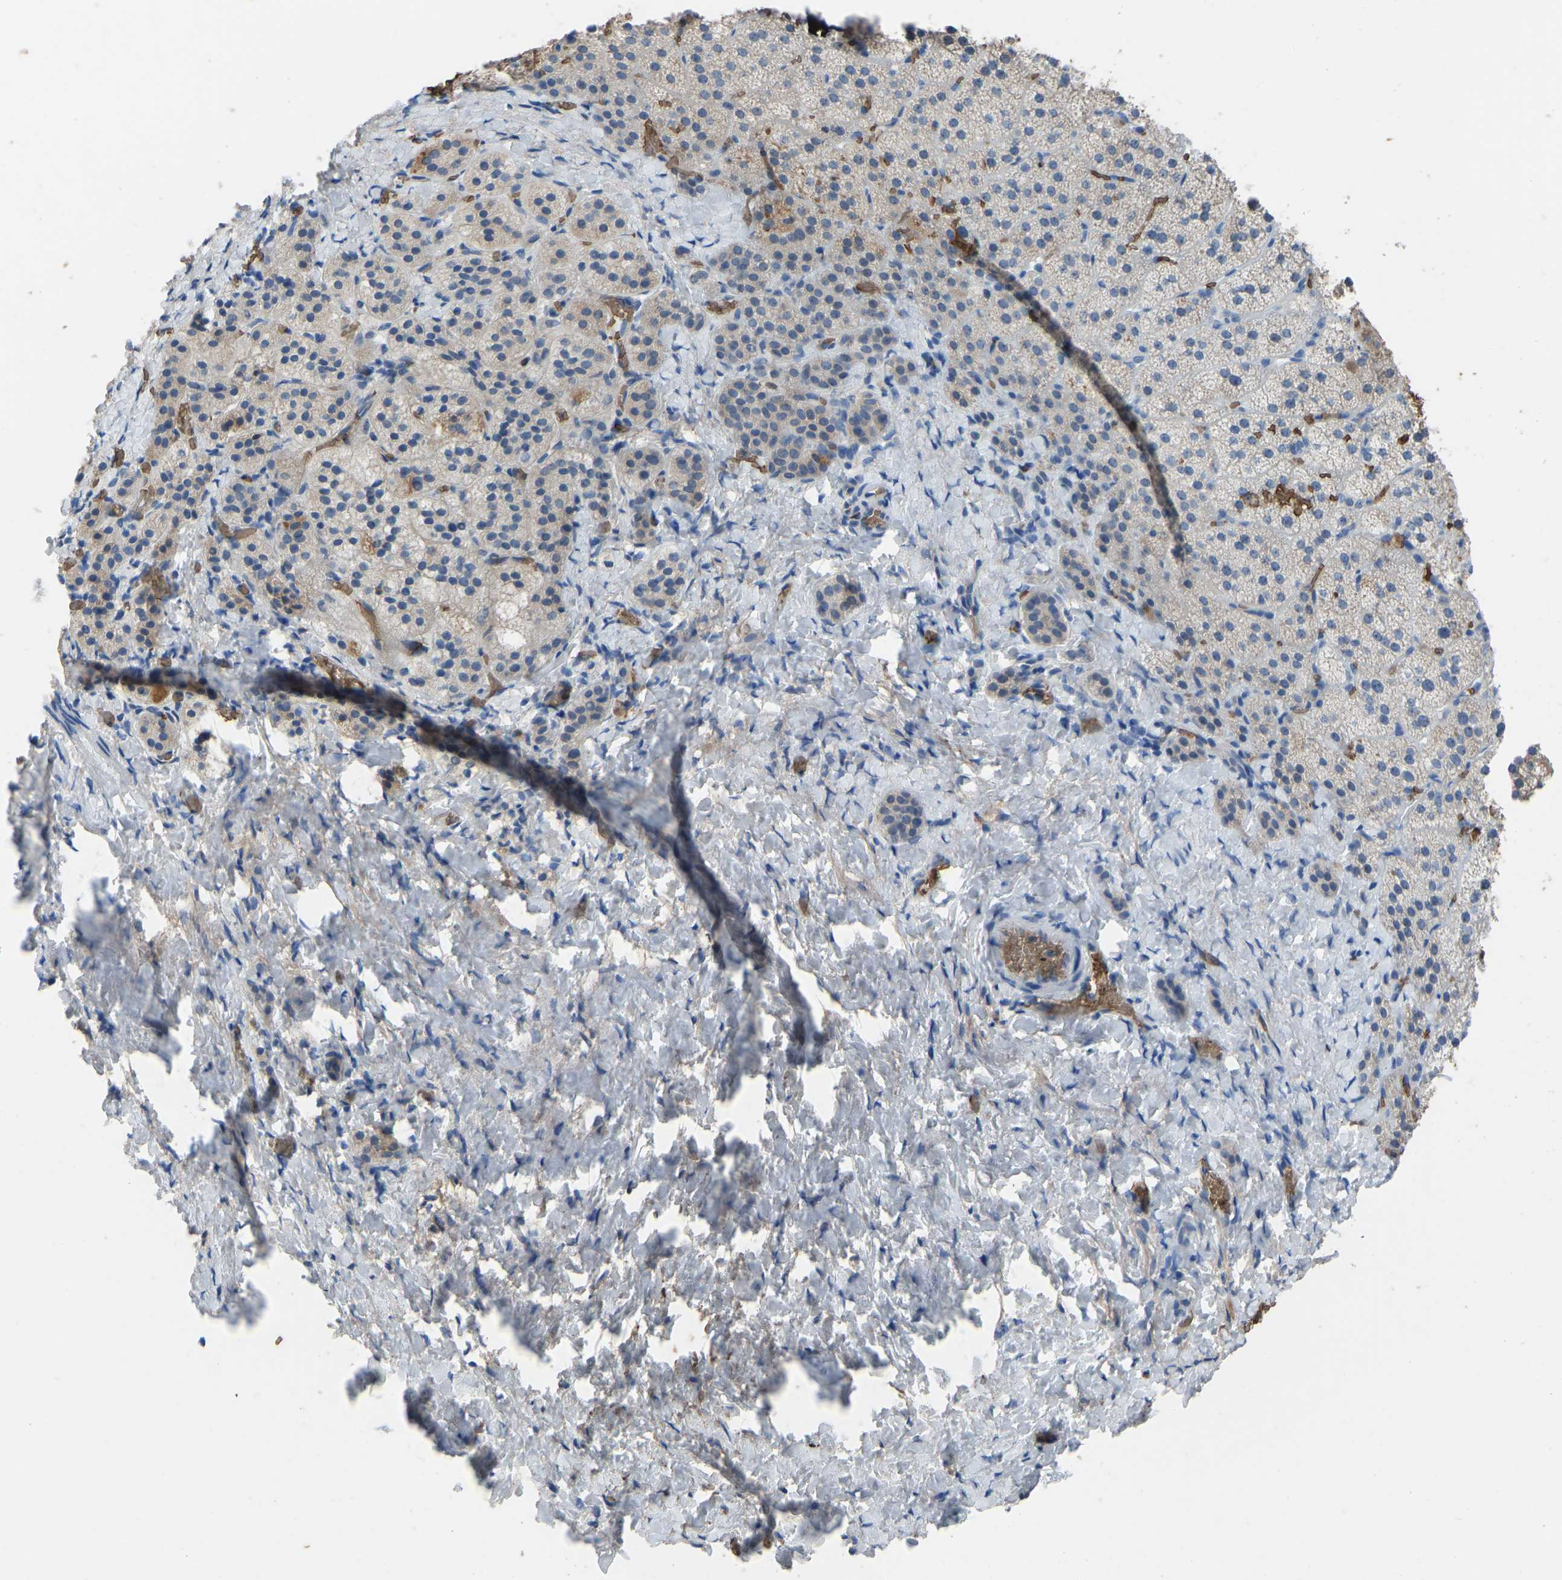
{"staining": {"intensity": "moderate", "quantity": "25%-75%", "location": "cytoplasmic/membranous"}, "tissue": "adrenal gland", "cell_type": "Glandular cells", "image_type": "normal", "snomed": [{"axis": "morphology", "description": "Normal tissue, NOS"}, {"axis": "topography", "description": "Adrenal gland"}], "caption": "Protein staining of unremarkable adrenal gland displays moderate cytoplasmic/membranous staining in about 25%-75% of glandular cells. The protein is stained brown, and the nuclei are stained in blue (DAB IHC with brightfield microscopy, high magnification).", "gene": "PIGS", "patient": {"sex": "female", "age": 44}}